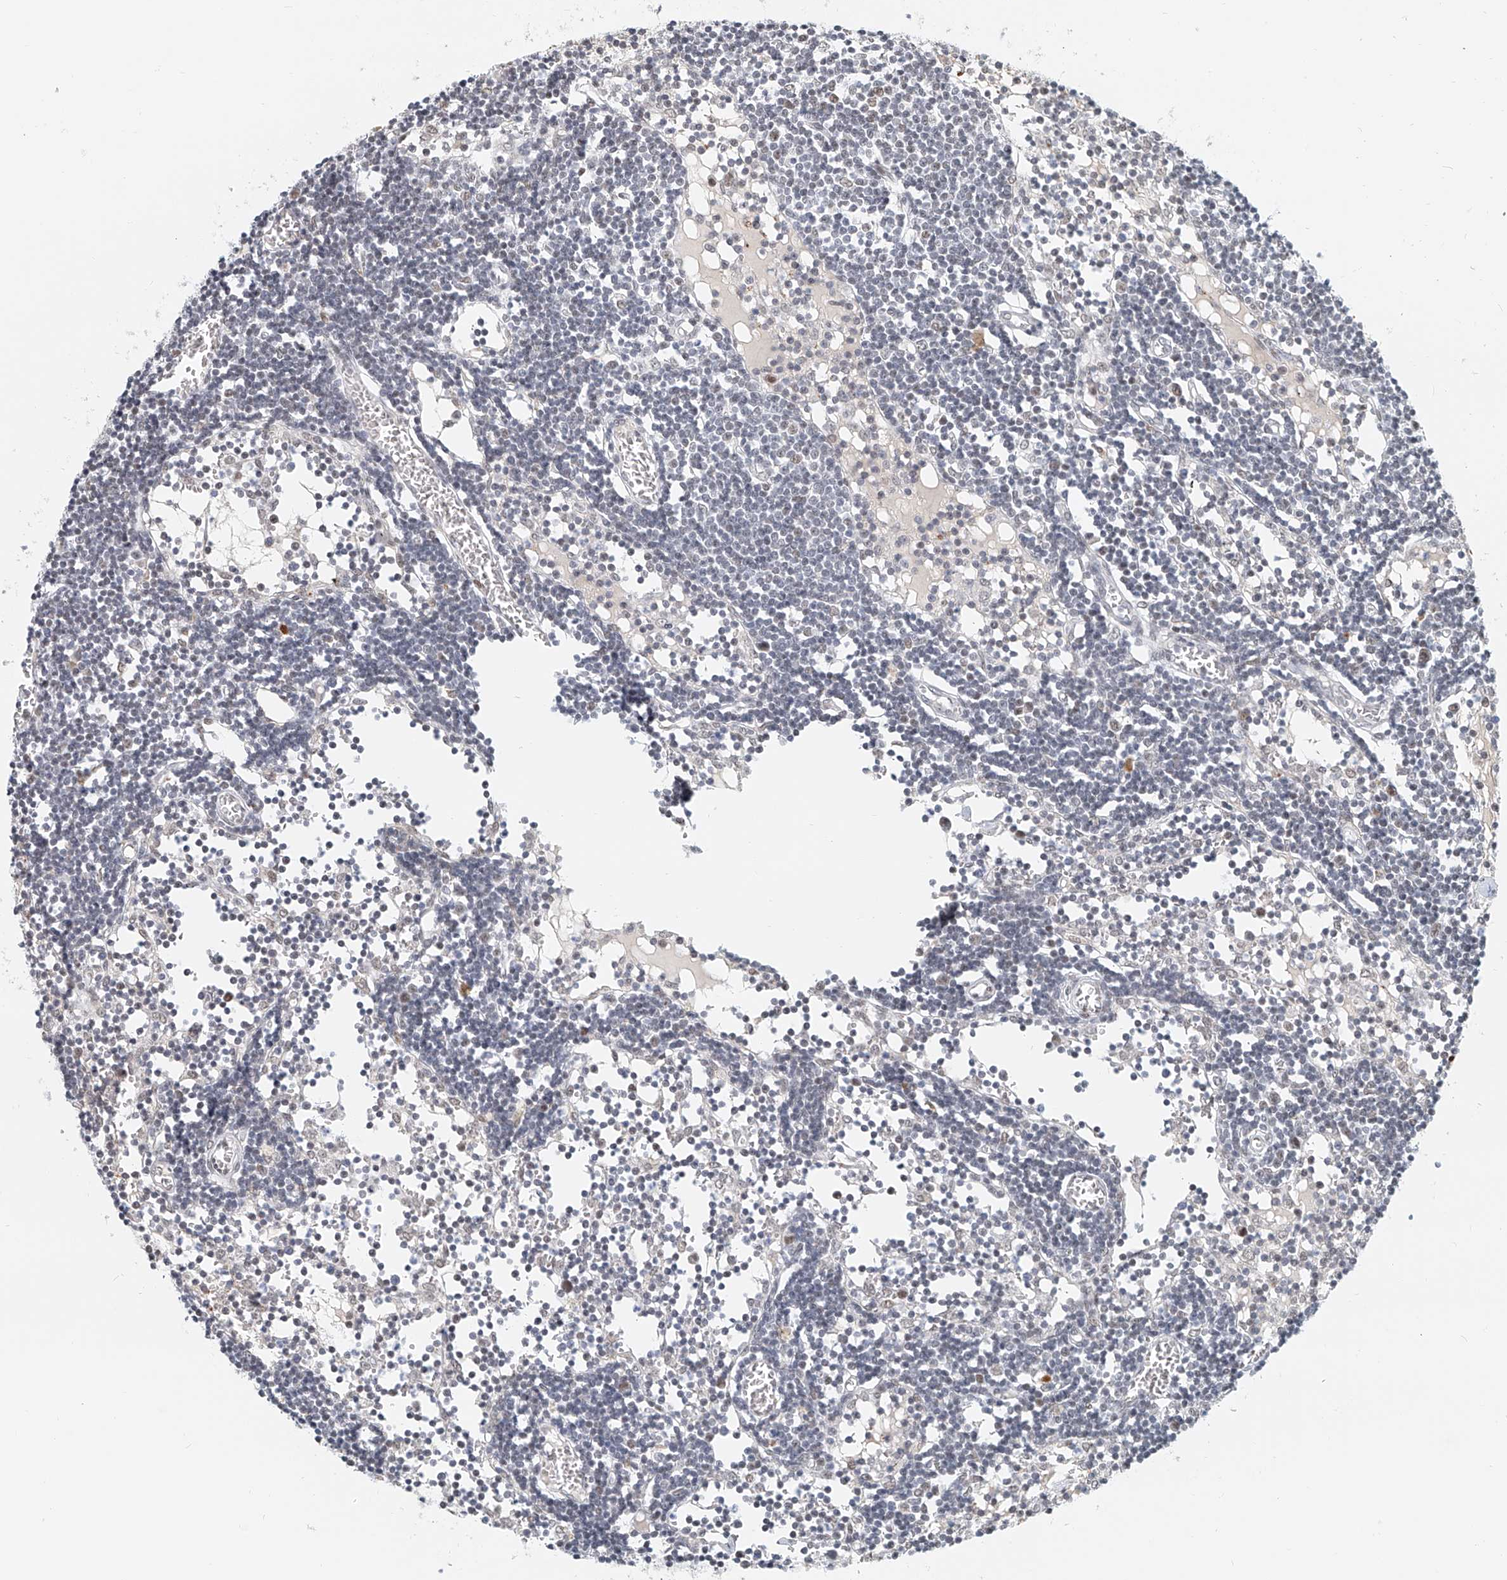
{"staining": {"intensity": "negative", "quantity": "none", "location": "none"}, "tissue": "lymph node", "cell_type": "Germinal center cells", "image_type": "normal", "snomed": [{"axis": "morphology", "description": "Normal tissue, NOS"}, {"axis": "topography", "description": "Lymph node"}], "caption": "Germinal center cells are negative for protein expression in normal human lymph node. (DAB (3,3'-diaminobenzidine) IHC with hematoxylin counter stain).", "gene": "SASH1", "patient": {"sex": "female", "age": 11}}